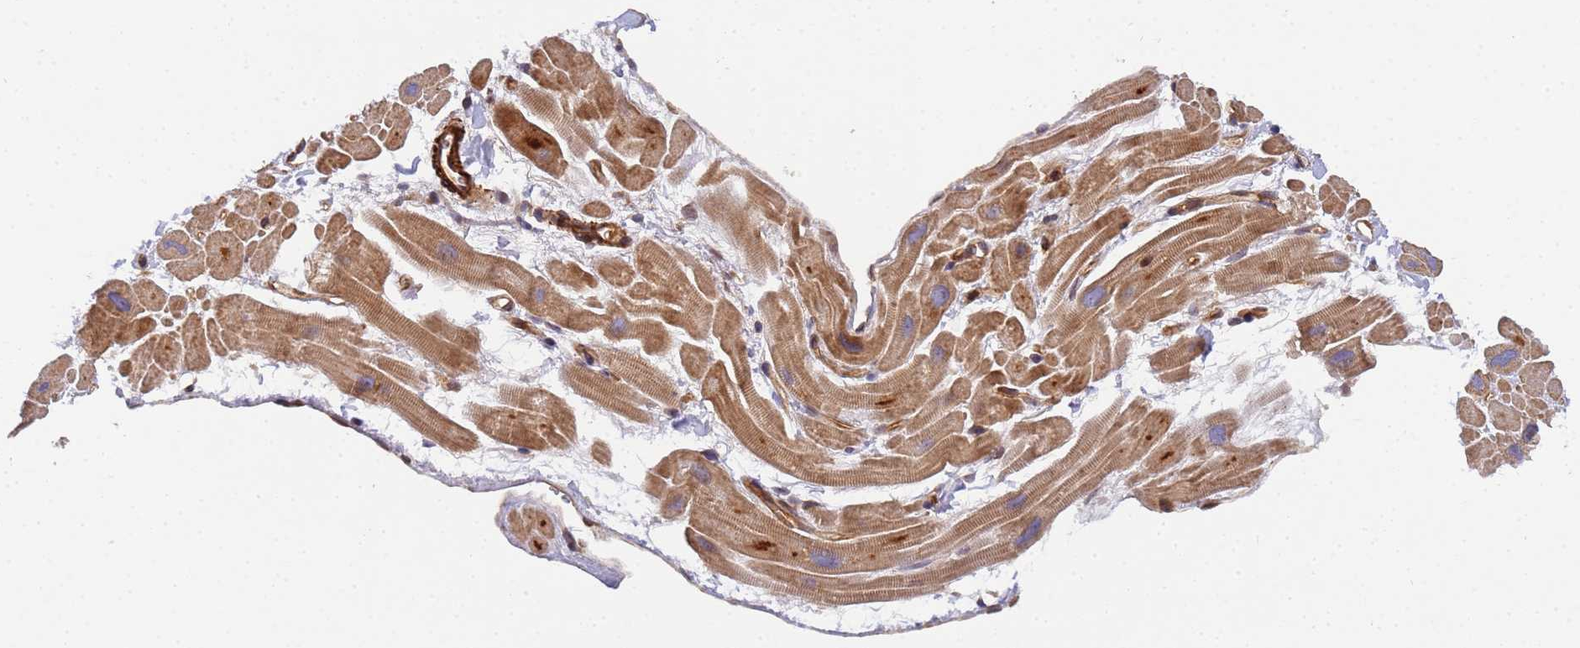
{"staining": {"intensity": "strong", "quantity": "25%-75%", "location": "cytoplasmic/membranous"}, "tissue": "heart muscle", "cell_type": "Cardiomyocytes", "image_type": "normal", "snomed": [{"axis": "morphology", "description": "Normal tissue, NOS"}, {"axis": "topography", "description": "Heart"}], "caption": "A brown stain labels strong cytoplasmic/membranous positivity of a protein in cardiomyocytes of benign human heart muscle.", "gene": "RALGAPA2", "patient": {"sex": "male", "age": 49}}